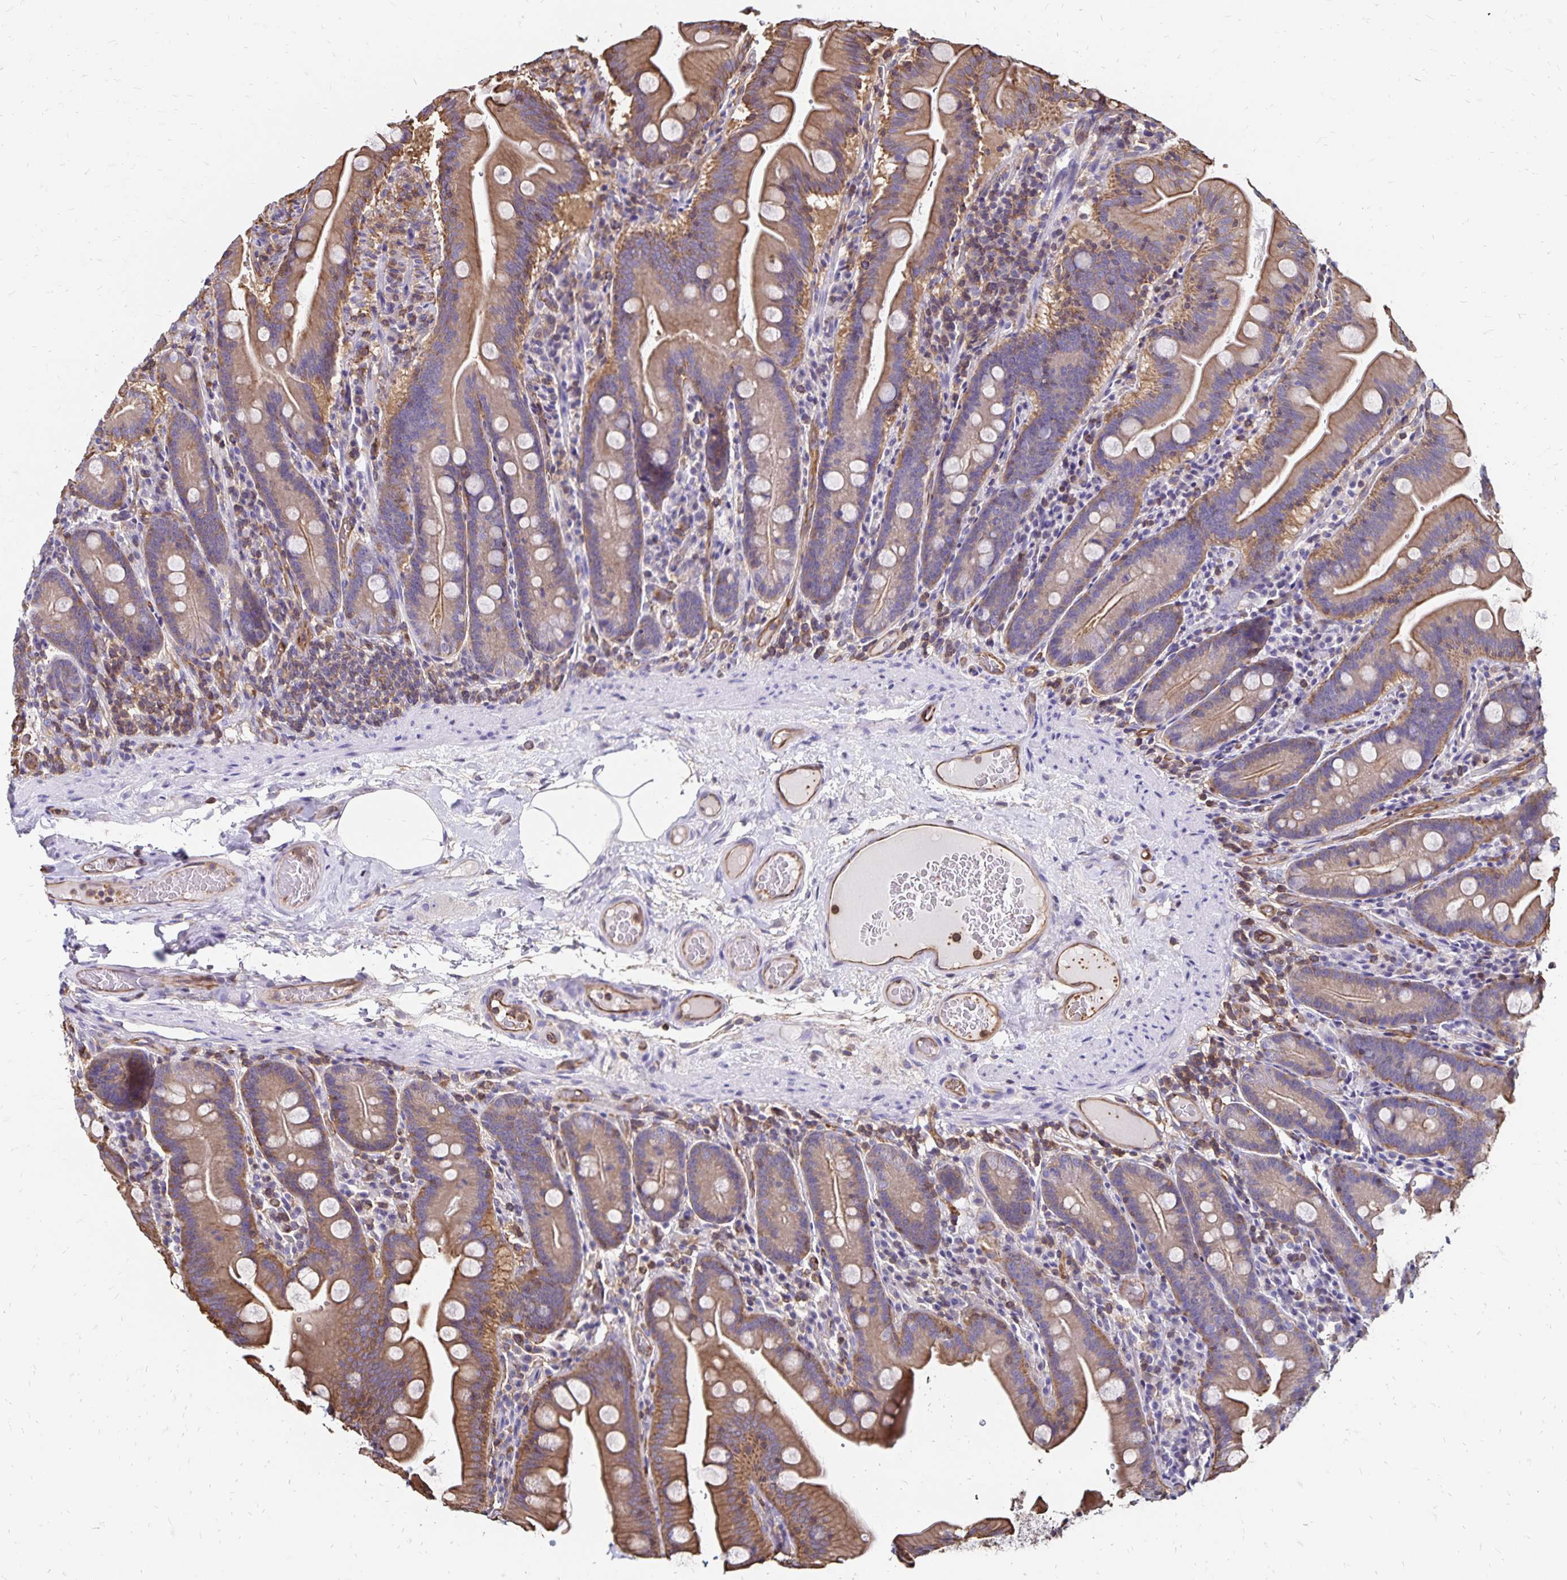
{"staining": {"intensity": "moderate", "quantity": "25%-75%", "location": "cytoplasmic/membranous"}, "tissue": "small intestine", "cell_type": "Glandular cells", "image_type": "normal", "snomed": [{"axis": "morphology", "description": "Normal tissue, NOS"}, {"axis": "topography", "description": "Small intestine"}], "caption": "IHC (DAB) staining of normal small intestine exhibits moderate cytoplasmic/membranous protein positivity in approximately 25%-75% of glandular cells. (DAB (3,3'-diaminobenzidine) IHC with brightfield microscopy, high magnification).", "gene": "RPRML", "patient": {"sex": "male", "age": 37}}